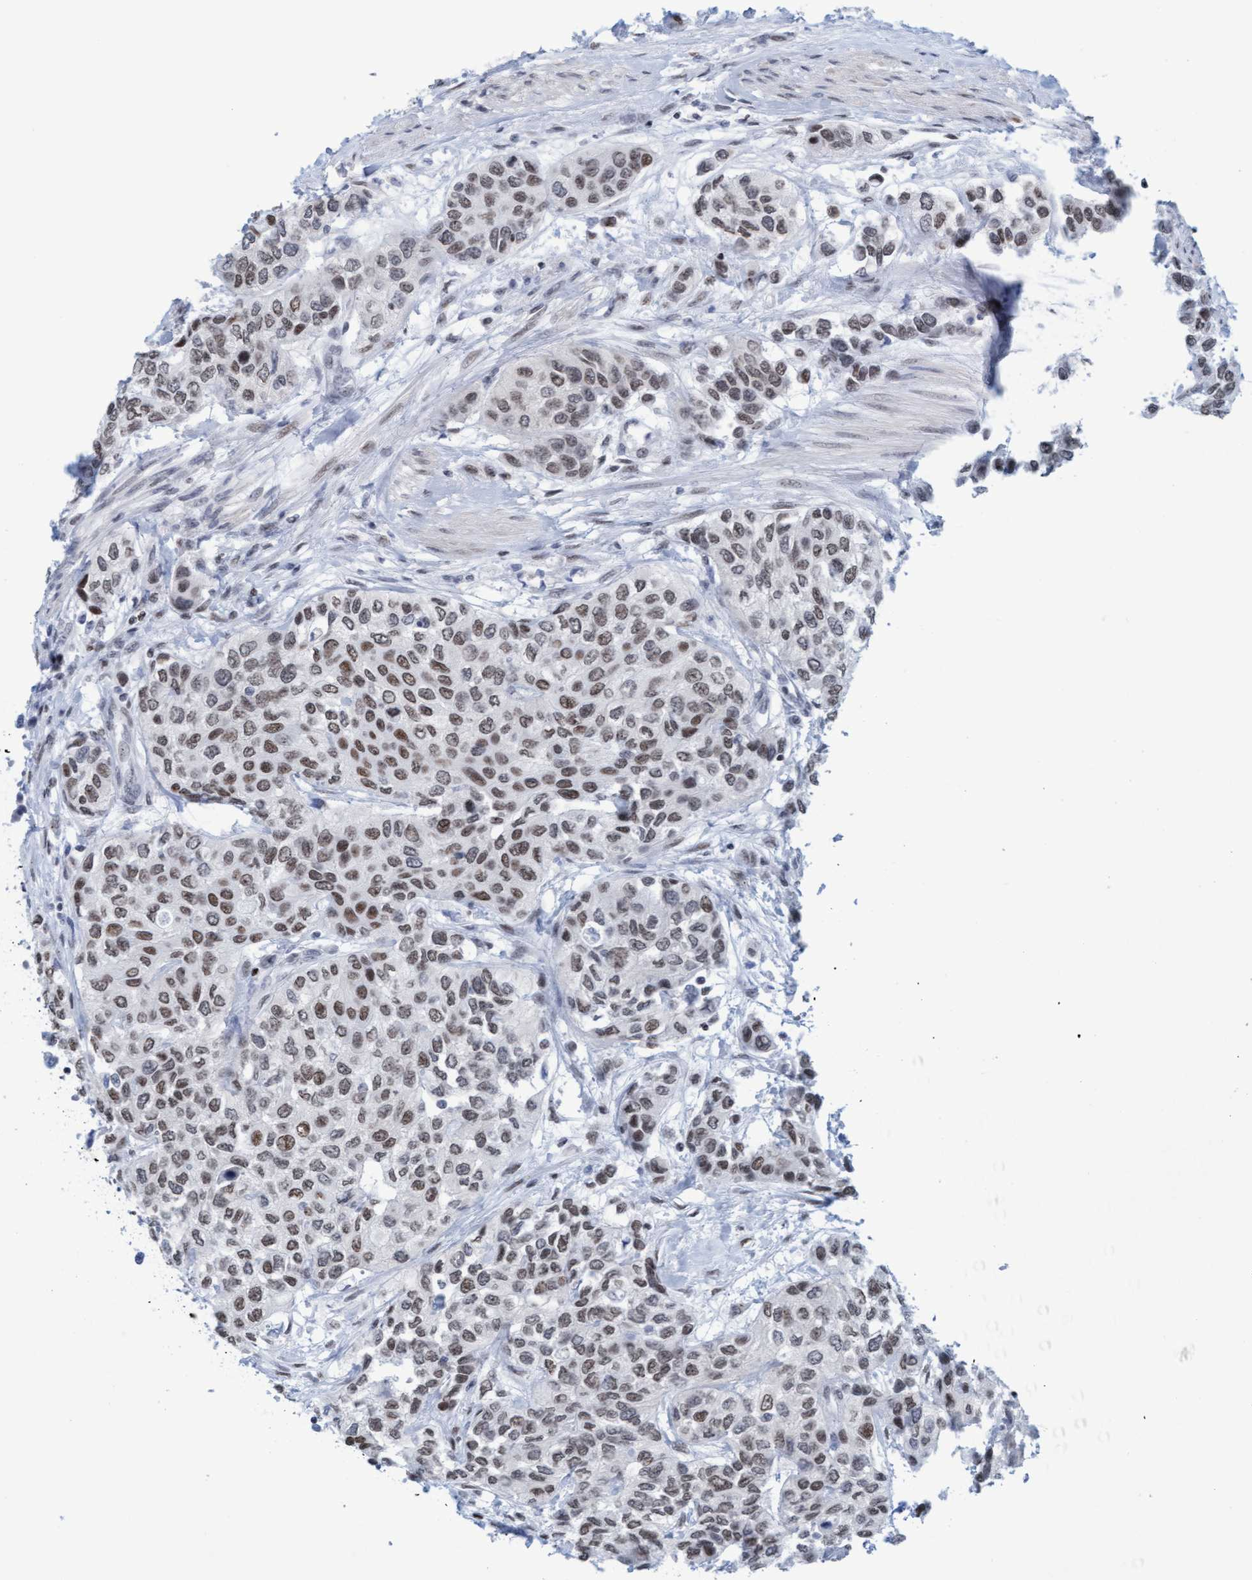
{"staining": {"intensity": "weak", "quantity": ">75%", "location": "nuclear"}, "tissue": "urothelial cancer", "cell_type": "Tumor cells", "image_type": "cancer", "snomed": [{"axis": "morphology", "description": "Urothelial carcinoma, High grade"}, {"axis": "topography", "description": "Urinary bladder"}], "caption": "This micrograph reveals immunohistochemistry (IHC) staining of human urothelial cancer, with low weak nuclear positivity in about >75% of tumor cells.", "gene": "GLRX2", "patient": {"sex": "female", "age": 56}}